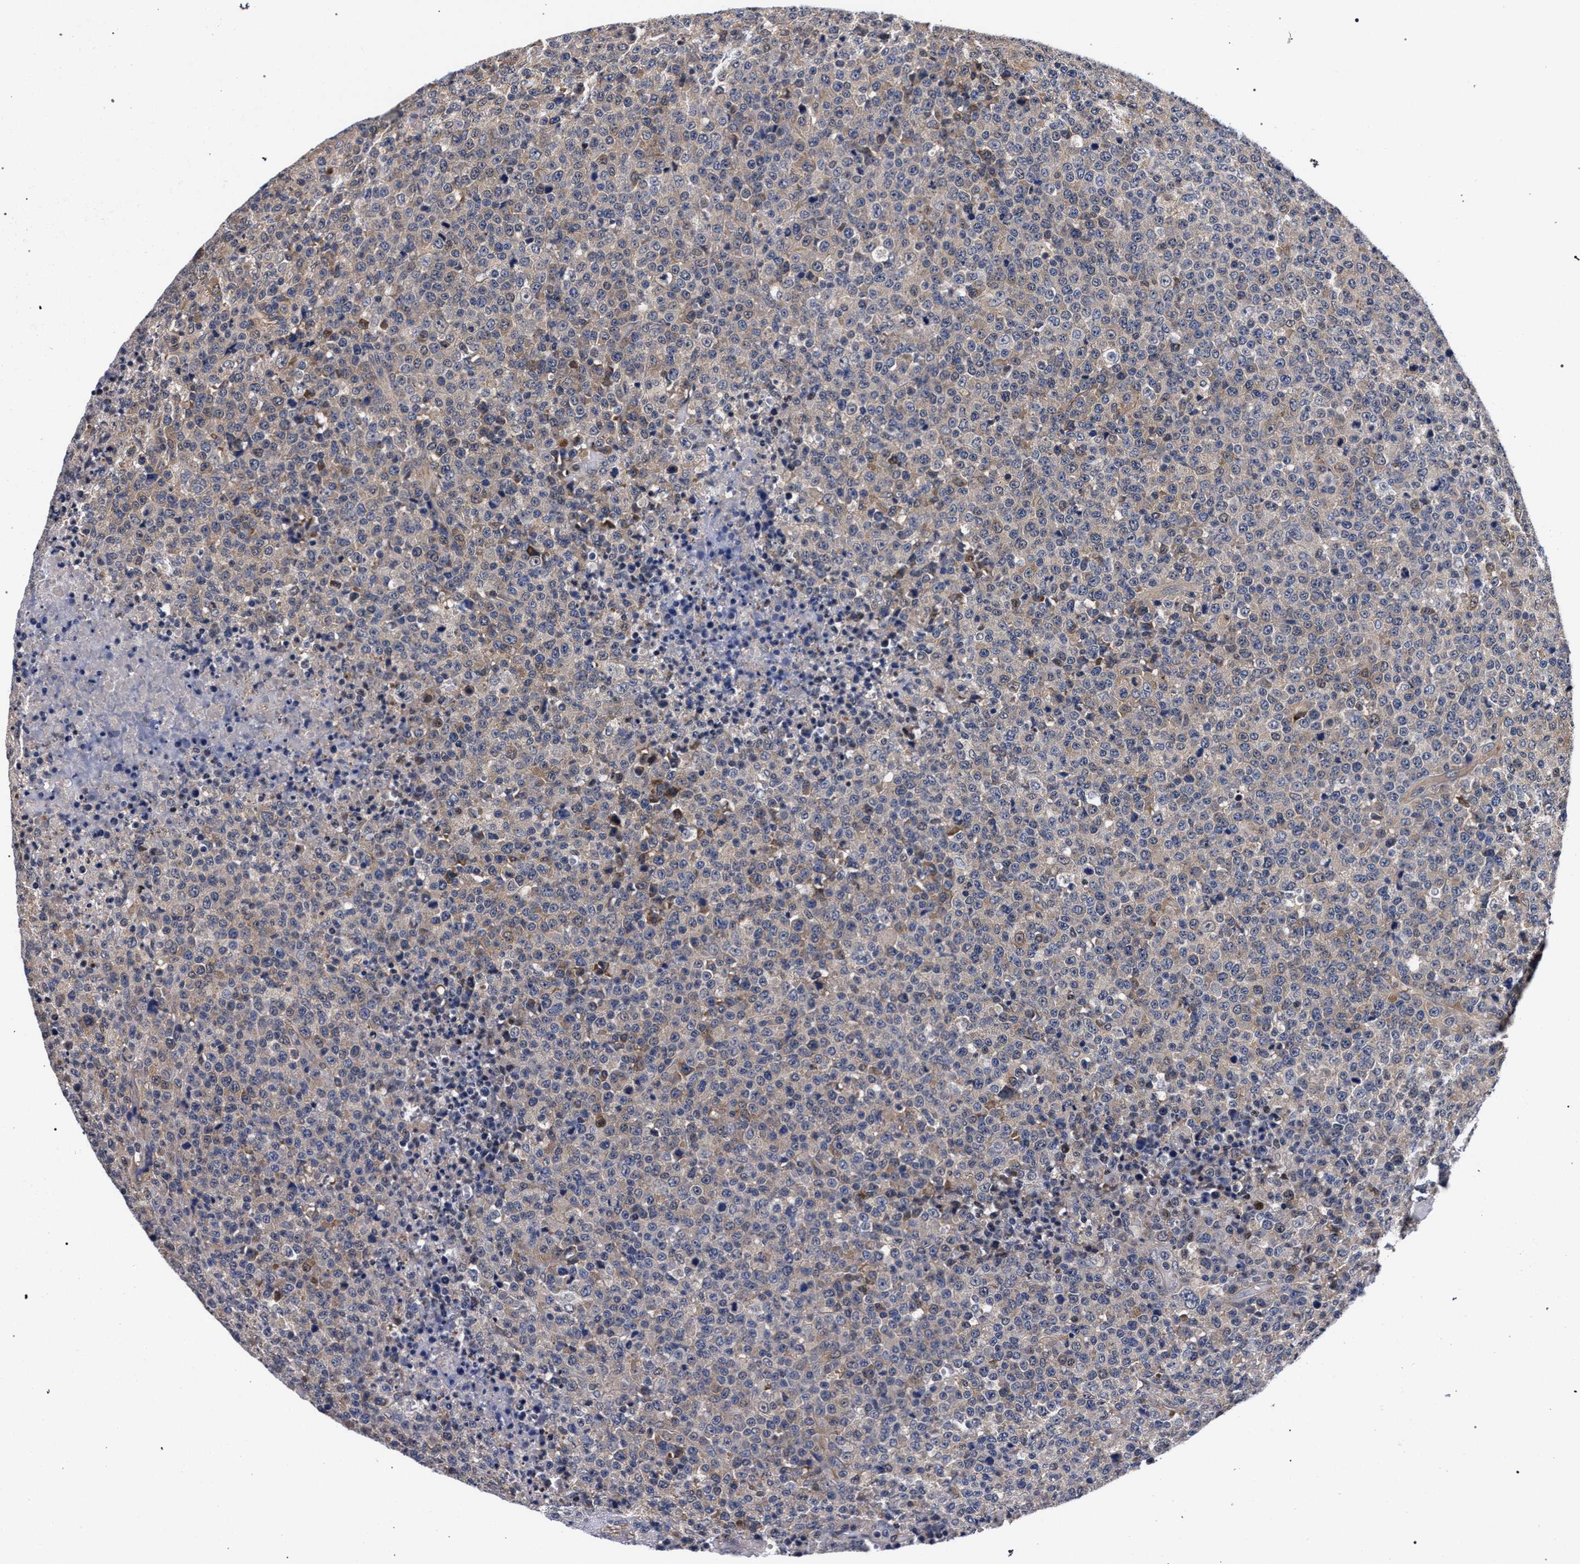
{"staining": {"intensity": "weak", "quantity": "<25%", "location": "cytoplasmic/membranous"}, "tissue": "lymphoma", "cell_type": "Tumor cells", "image_type": "cancer", "snomed": [{"axis": "morphology", "description": "Malignant lymphoma, non-Hodgkin's type, High grade"}, {"axis": "topography", "description": "Lymph node"}], "caption": "High-grade malignant lymphoma, non-Hodgkin's type was stained to show a protein in brown. There is no significant staining in tumor cells.", "gene": "RBM33", "patient": {"sex": "male", "age": 13}}